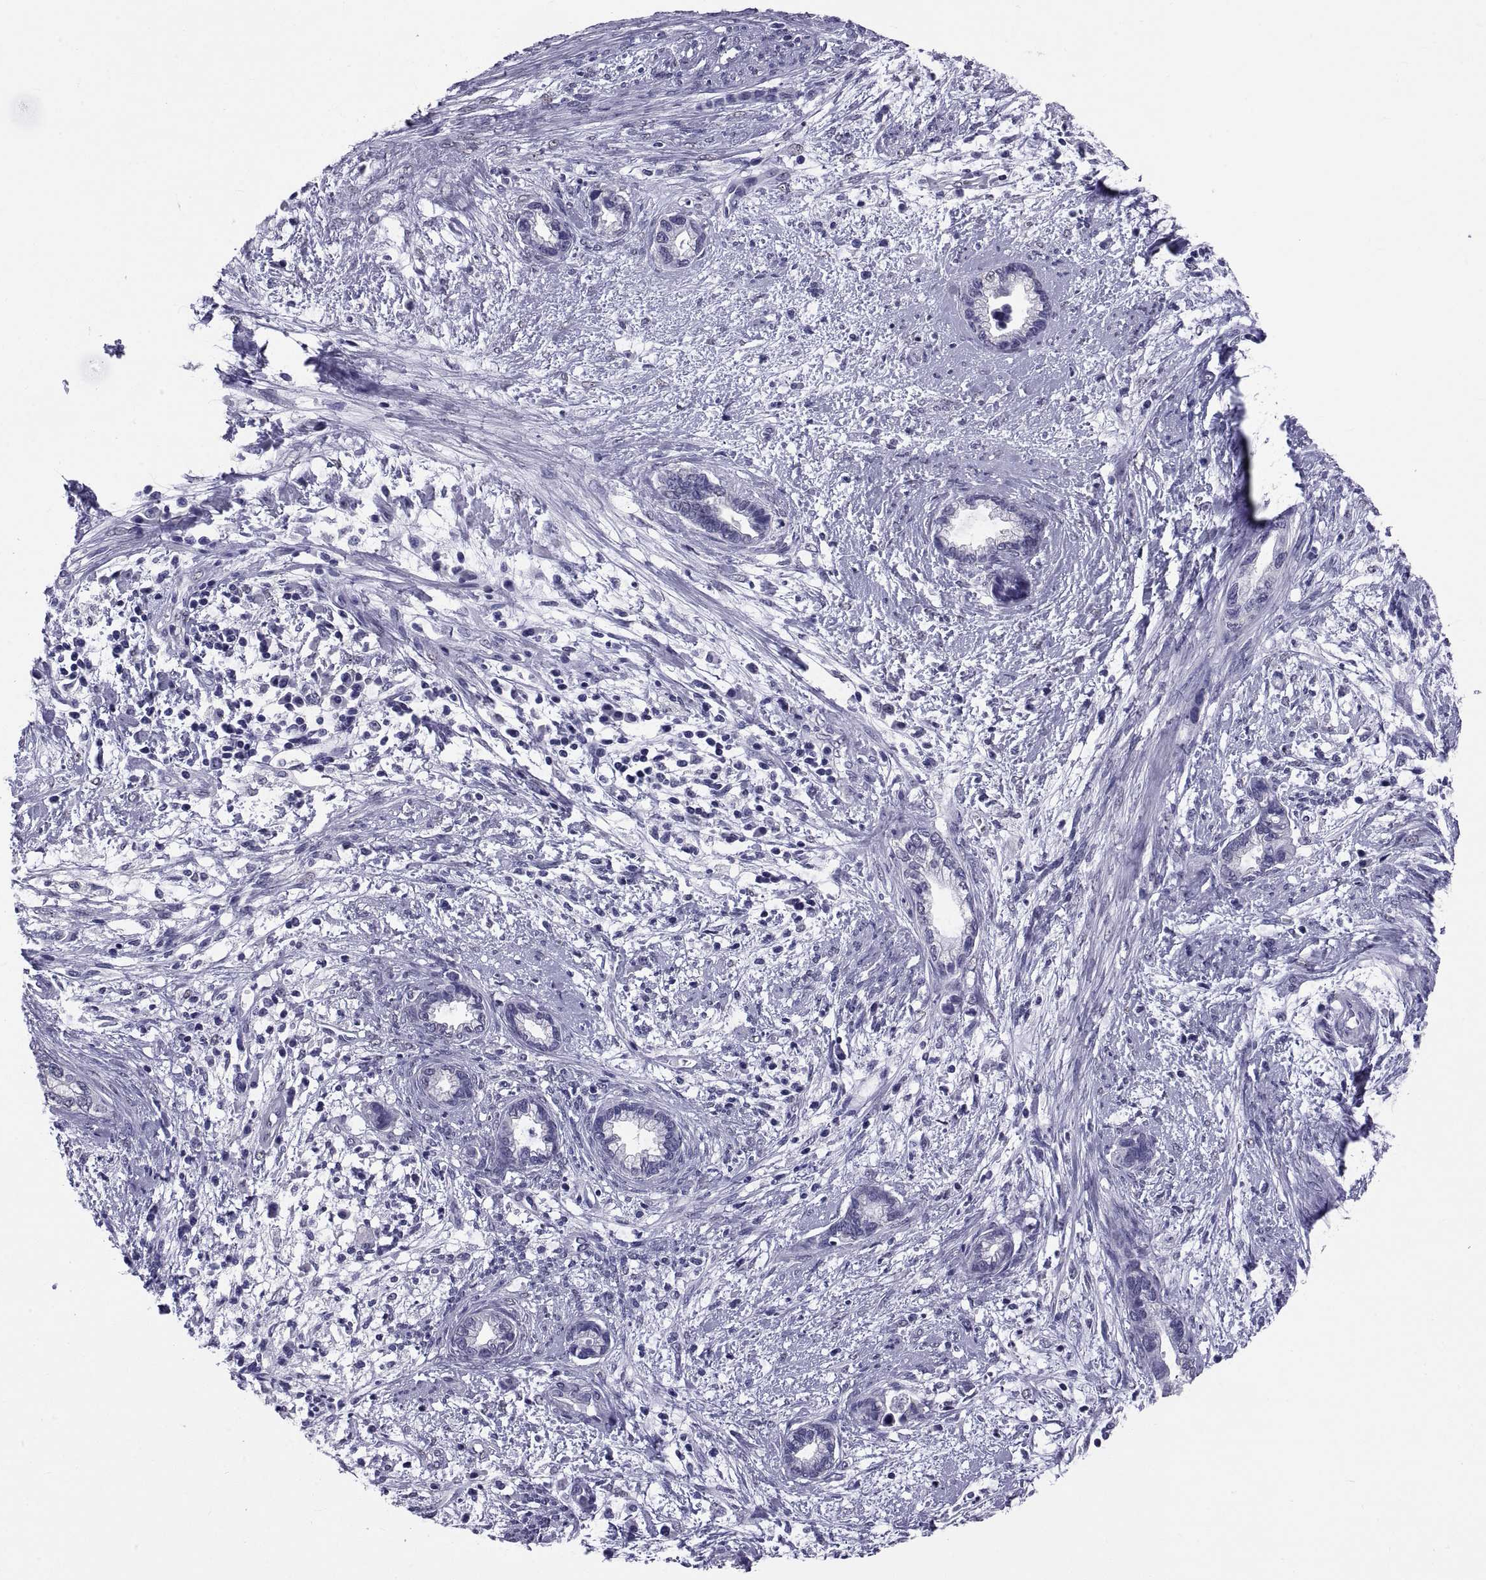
{"staining": {"intensity": "negative", "quantity": "none", "location": "none"}, "tissue": "cervical cancer", "cell_type": "Tumor cells", "image_type": "cancer", "snomed": [{"axis": "morphology", "description": "Adenocarcinoma, NOS"}, {"axis": "topography", "description": "Cervix"}], "caption": "Image shows no protein staining in tumor cells of cervical cancer (adenocarcinoma) tissue.", "gene": "TGFBR3L", "patient": {"sex": "female", "age": 62}}